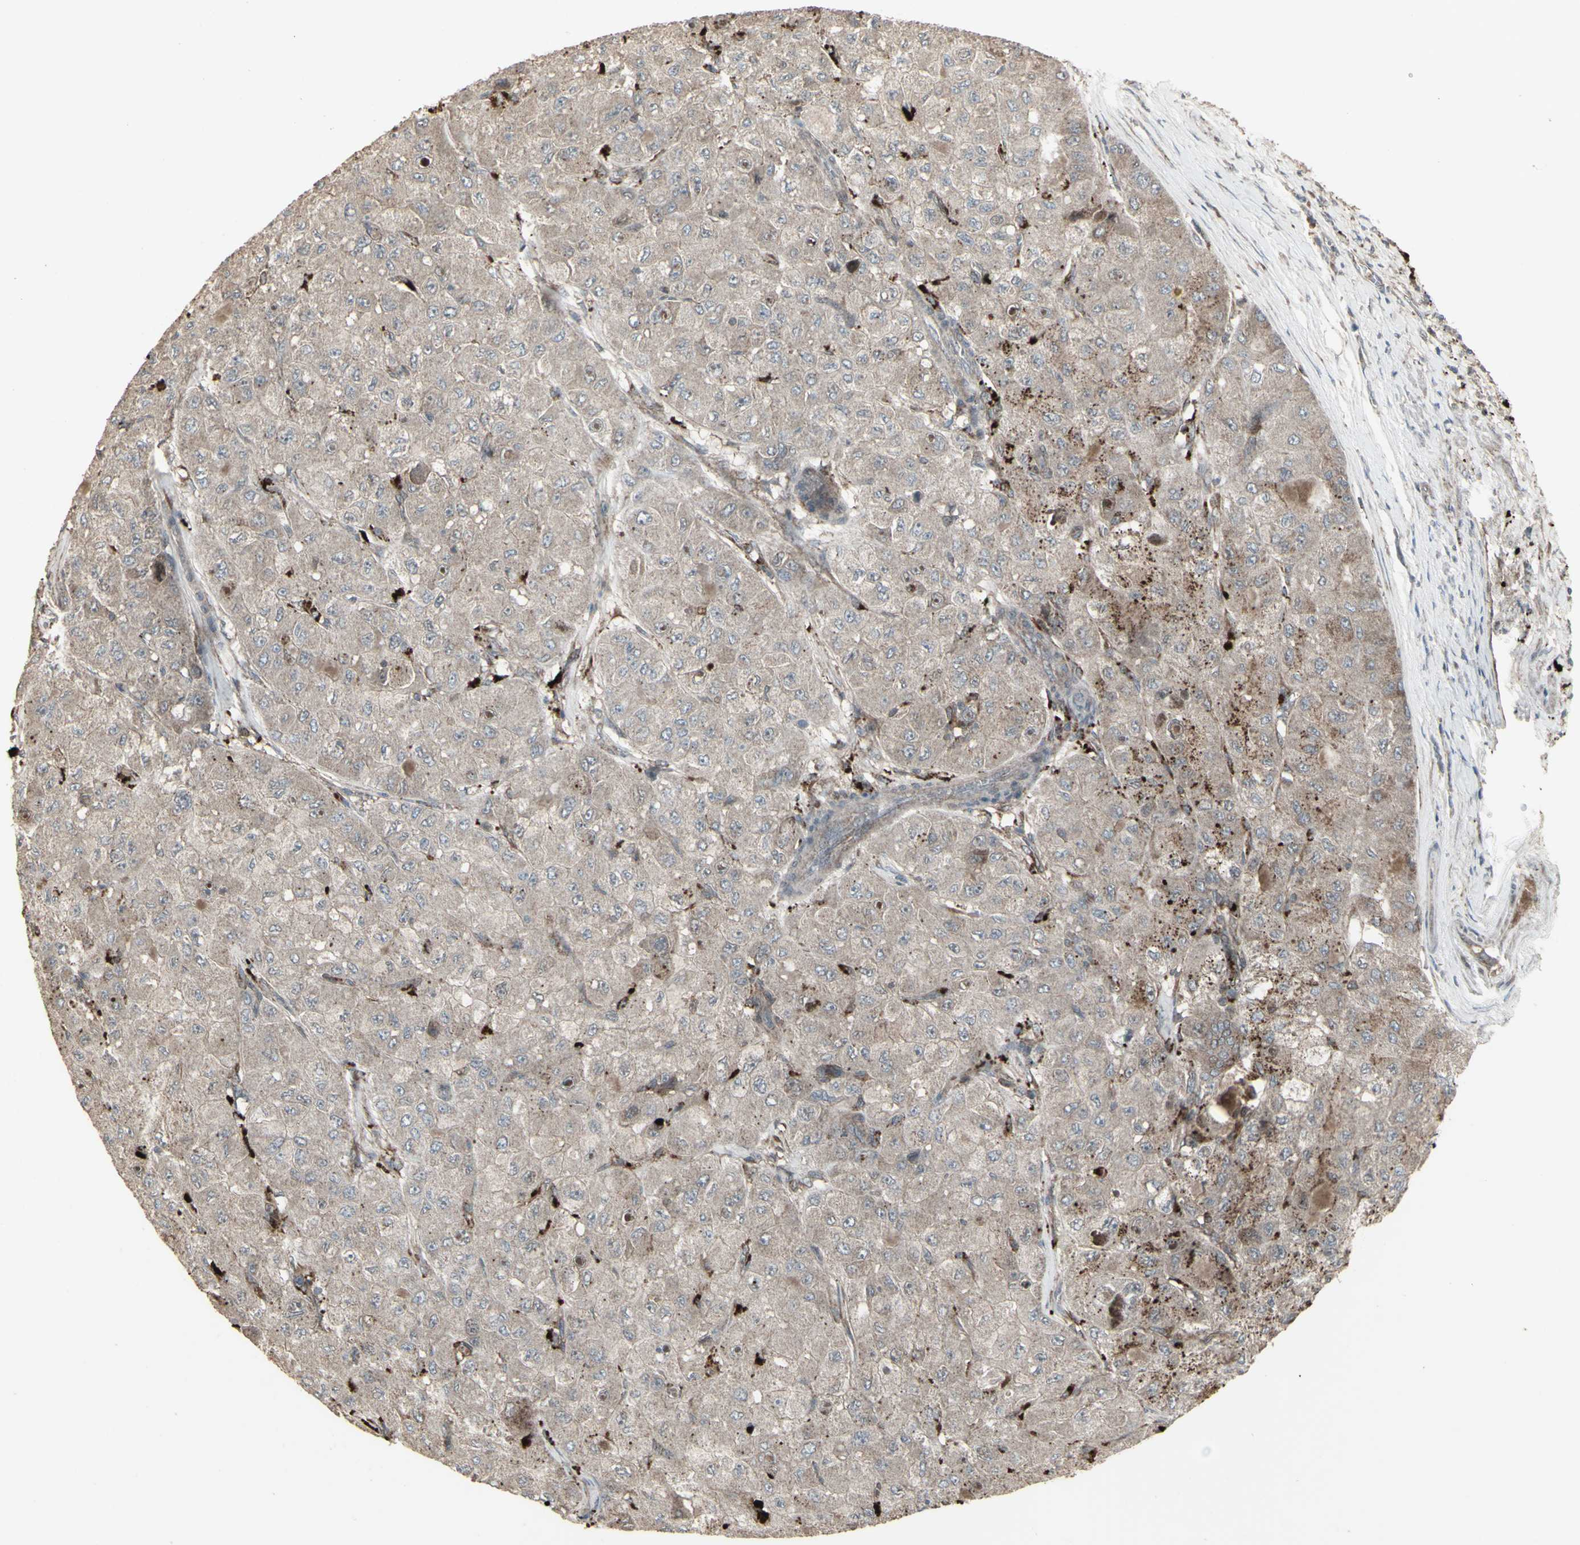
{"staining": {"intensity": "moderate", "quantity": ">75%", "location": "cytoplasmic/membranous"}, "tissue": "liver cancer", "cell_type": "Tumor cells", "image_type": "cancer", "snomed": [{"axis": "morphology", "description": "Carcinoma, Hepatocellular, NOS"}, {"axis": "topography", "description": "Liver"}], "caption": "Human liver cancer (hepatocellular carcinoma) stained for a protein (brown) displays moderate cytoplasmic/membranous positive staining in approximately >75% of tumor cells.", "gene": "RNASEL", "patient": {"sex": "male", "age": 80}}